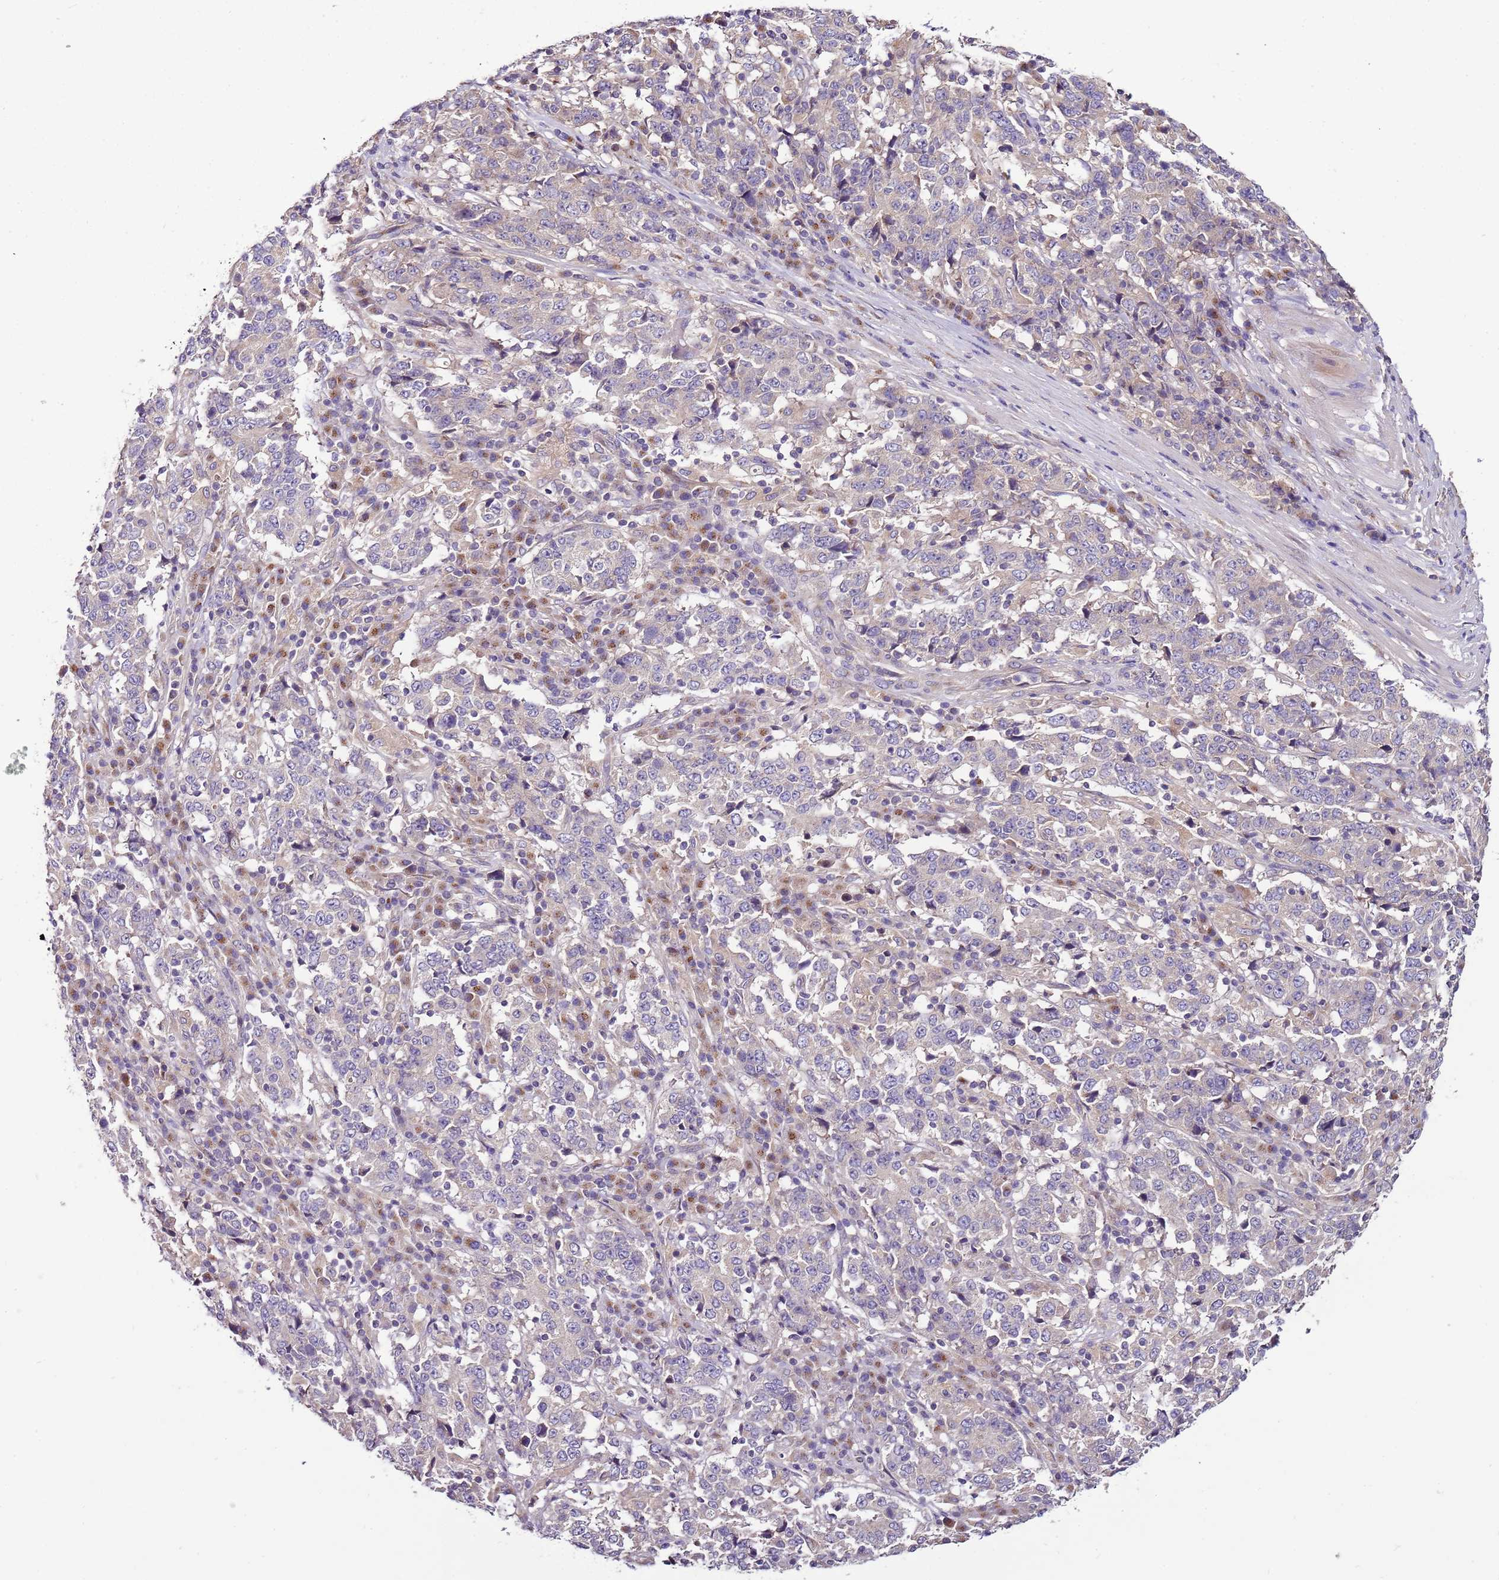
{"staining": {"intensity": "negative", "quantity": "none", "location": "none"}, "tissue": "stomach cancer", "cell_type": "Tumor cells", "image_type": "cancer", "snomed": [{"axis": "morphology", "description": "Adenocarcinoma, NOS"}, {"axis": "topography", "description": "Stomach"}], "caption": "A photomicrograph of stomach cancer (adenocarcinoma) stained for a protein shows no brown staining in tumor cells.", "gene": "FAM20A", "patient": {"sex": "male", "age": 59}}